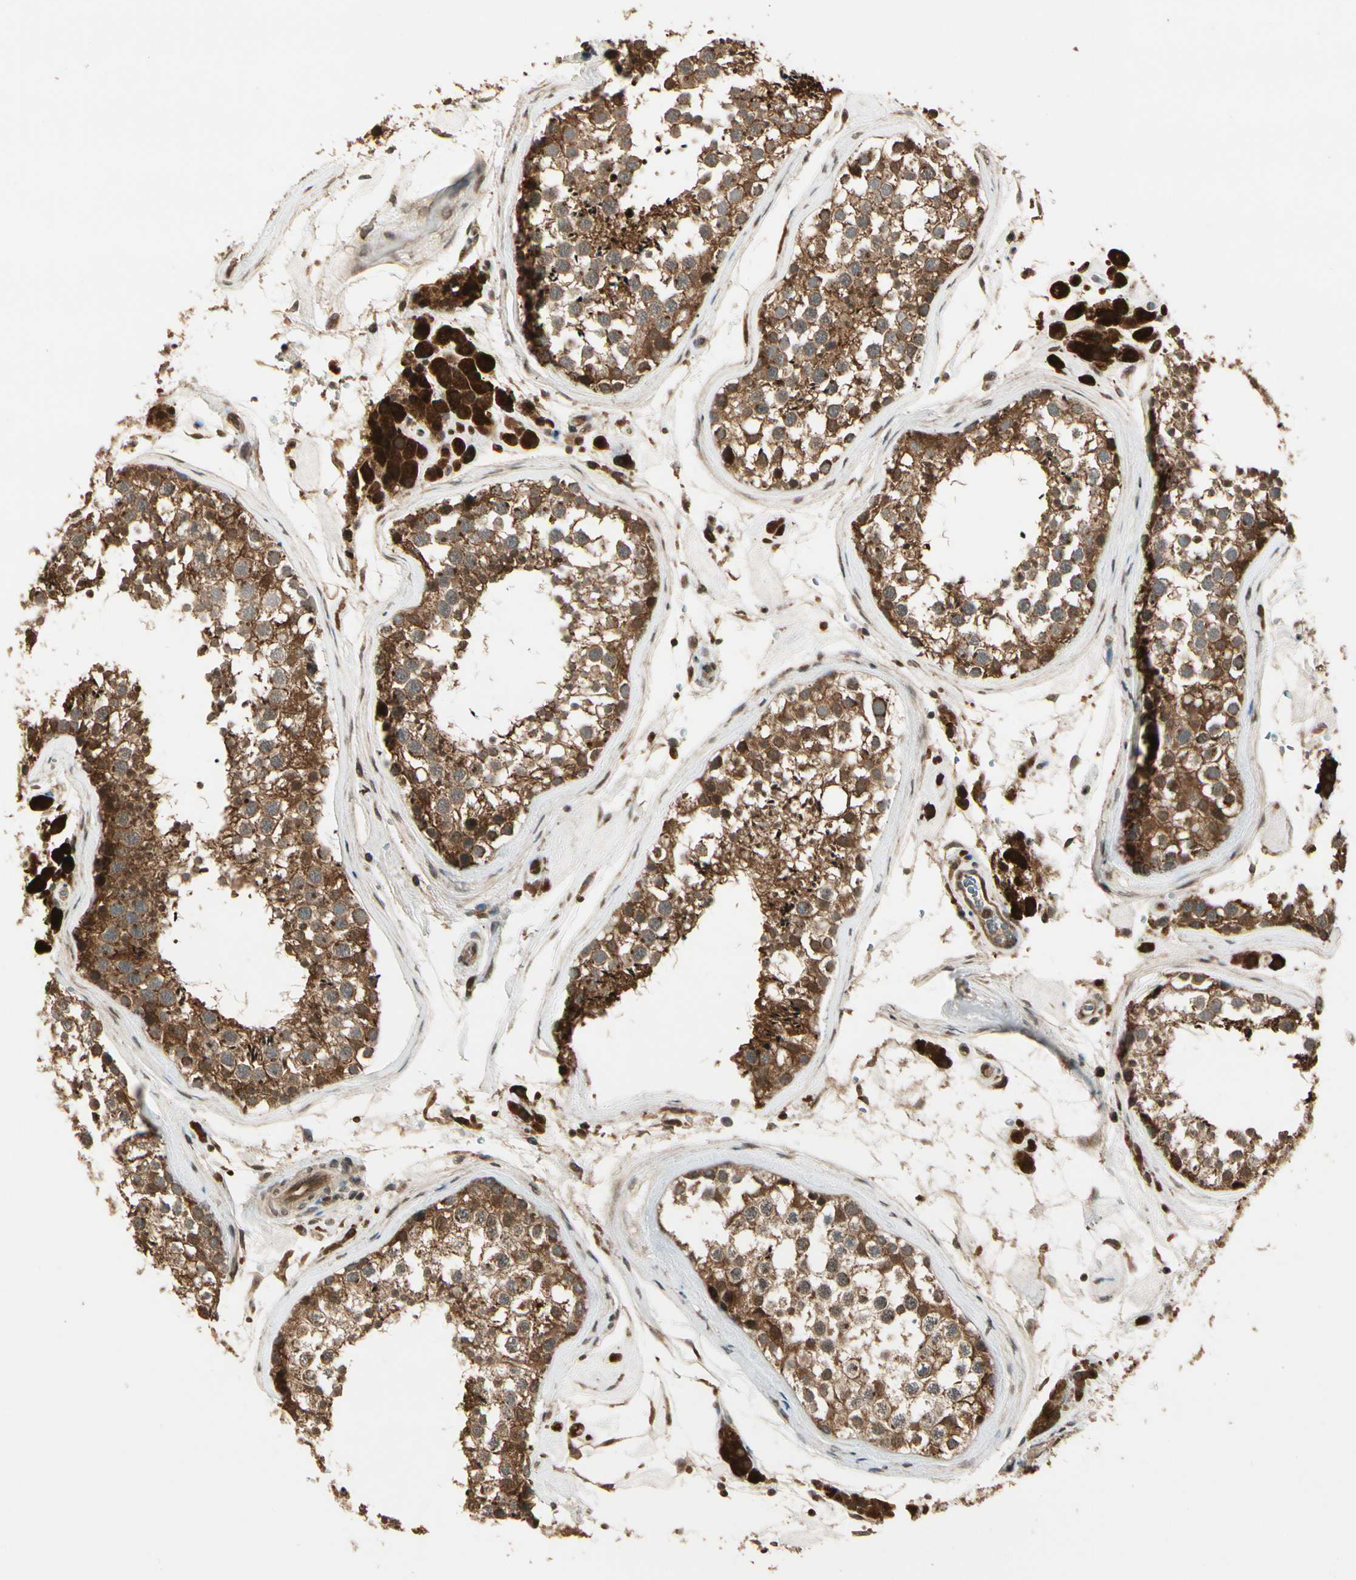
{"staining": {"intensity": "strong", "quantity": ">75%", "location": "cytoplasmic/membranous"}, "tissue": "testis", "cell_type": "Cells in seminiferous ducts", "image_type": "normal", "snomed": [{"axis": "morphology", "description": "Normal tissue, NOS"}, {"axis": "topography", "description": "Testis"}], "caption": "The photomicrograph displays immunohistochemical staining of benign testis. There is strong cytoplasmic/membranous positivity is seen in about >75% of cells in seminiferous ducts. (Stains: DAB (3,3'-diaminobenzidine) in brown, nuclei in blue, Microscopy: brightfield microscopy at high magnification).", "gene": "GLUL", "patient": {"sex": "male", "age": 46}}